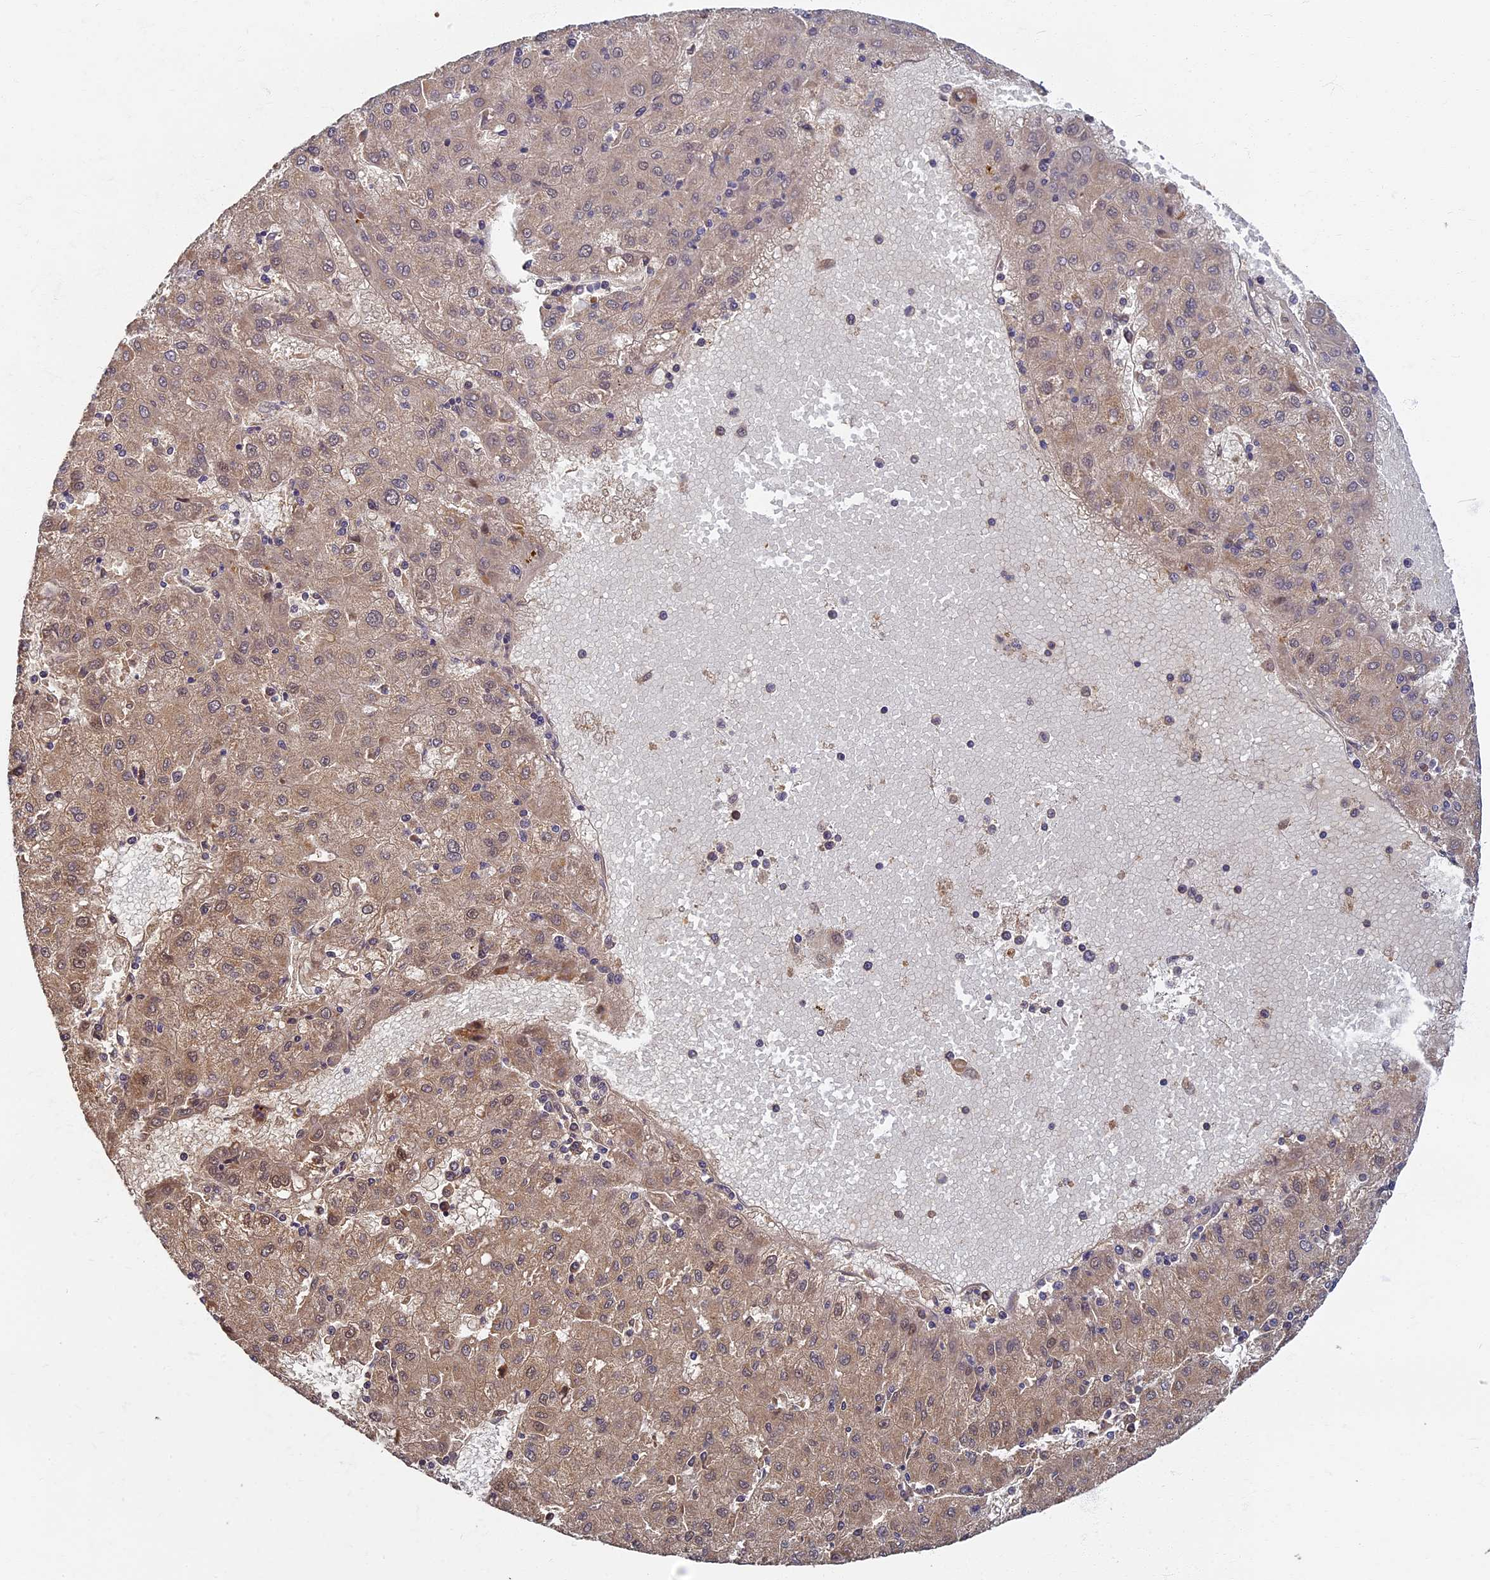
{"staining": {"intensity": "weak", "quantity": ">75%", "location": "cytoplasmic/membranous,nuclear"}, "tissue": "liver cancer", "cell_type": "Tumor cells", "image_type": "cancer", "snomed": [{"axis": "morphology", "description": "Carcinoma, Hepatocellular, NOS"}, {"axis": "topography", "description": "Liver"}], "caption": "Human liver hepatocellular carcinoma stained with a protein marker exhibits weak staining in tumor cells.", "gene": "RSPH3", "patient": {"sex": "male", "age": 72}}